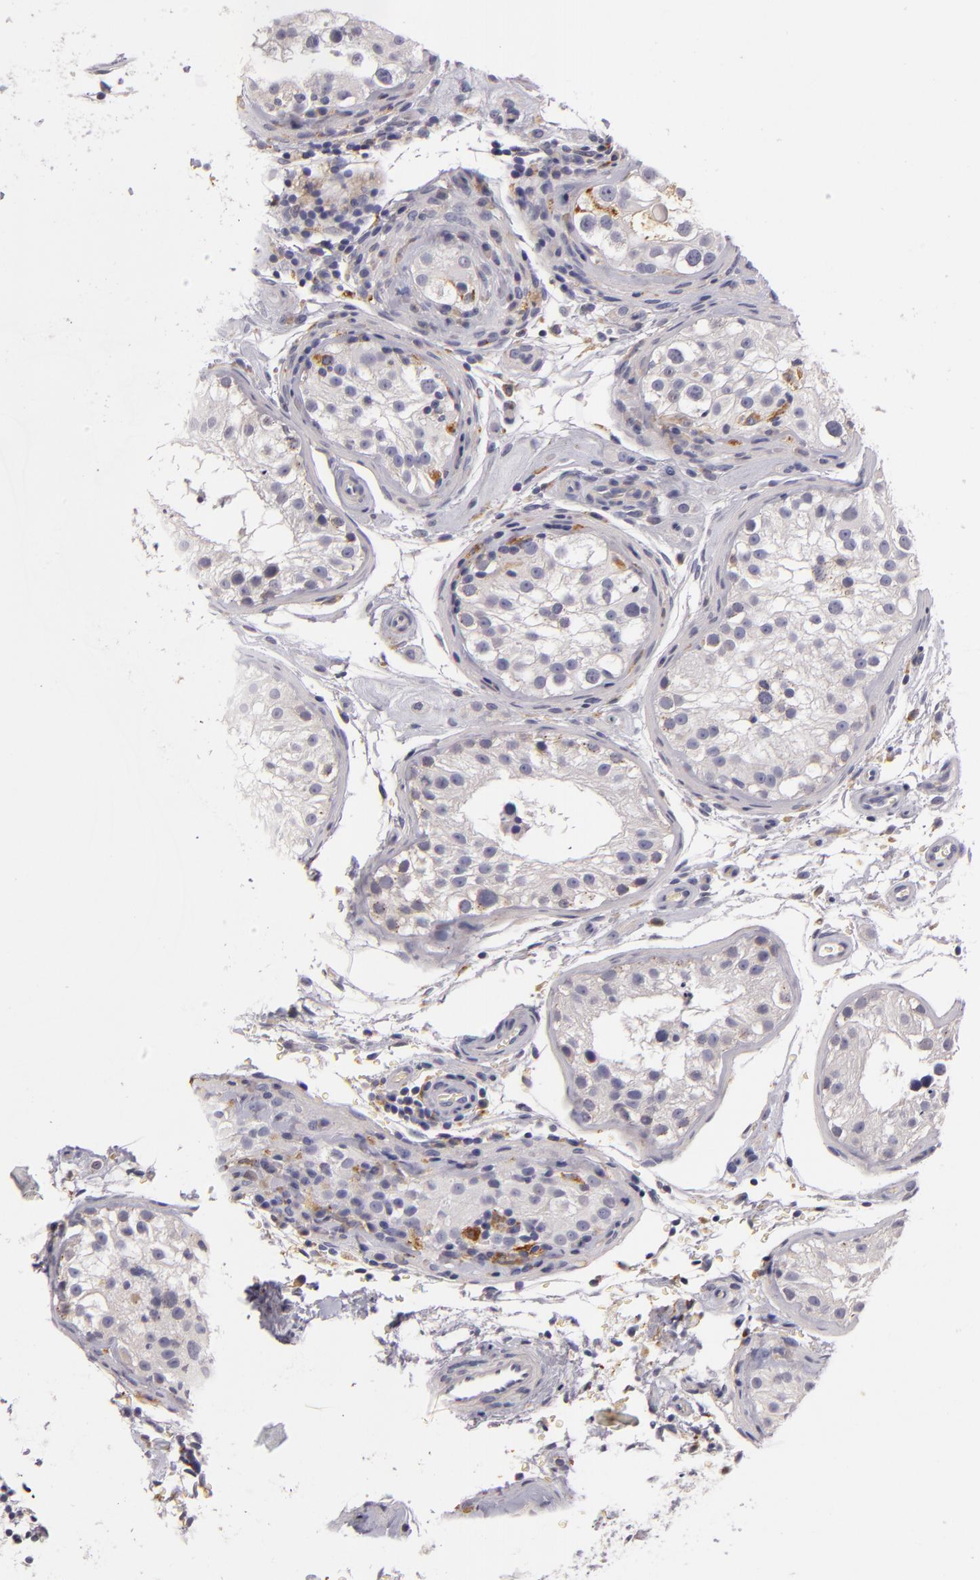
{"staining": {"intensity": "negative", "quantity": "none", "location": "none"}, "tissue": "testis", "cell_type": "Cells in seminiferous ducts", "image_type": "normal", "snomed": [{"axis": "morphology", "description": "Normal tissue, NOS"}, {"axis": "topography", "description": "Testis"}], "caption": "Testis was stained to show a protein in brown. There is no significant positivity in cells in seminiferous ducts. (DAB immunohistochemistry (IHC) visualized using brightfield microscopy, high magnification).", "gene": "TLR8", "patient": {"sex": "male", "age": 24}}